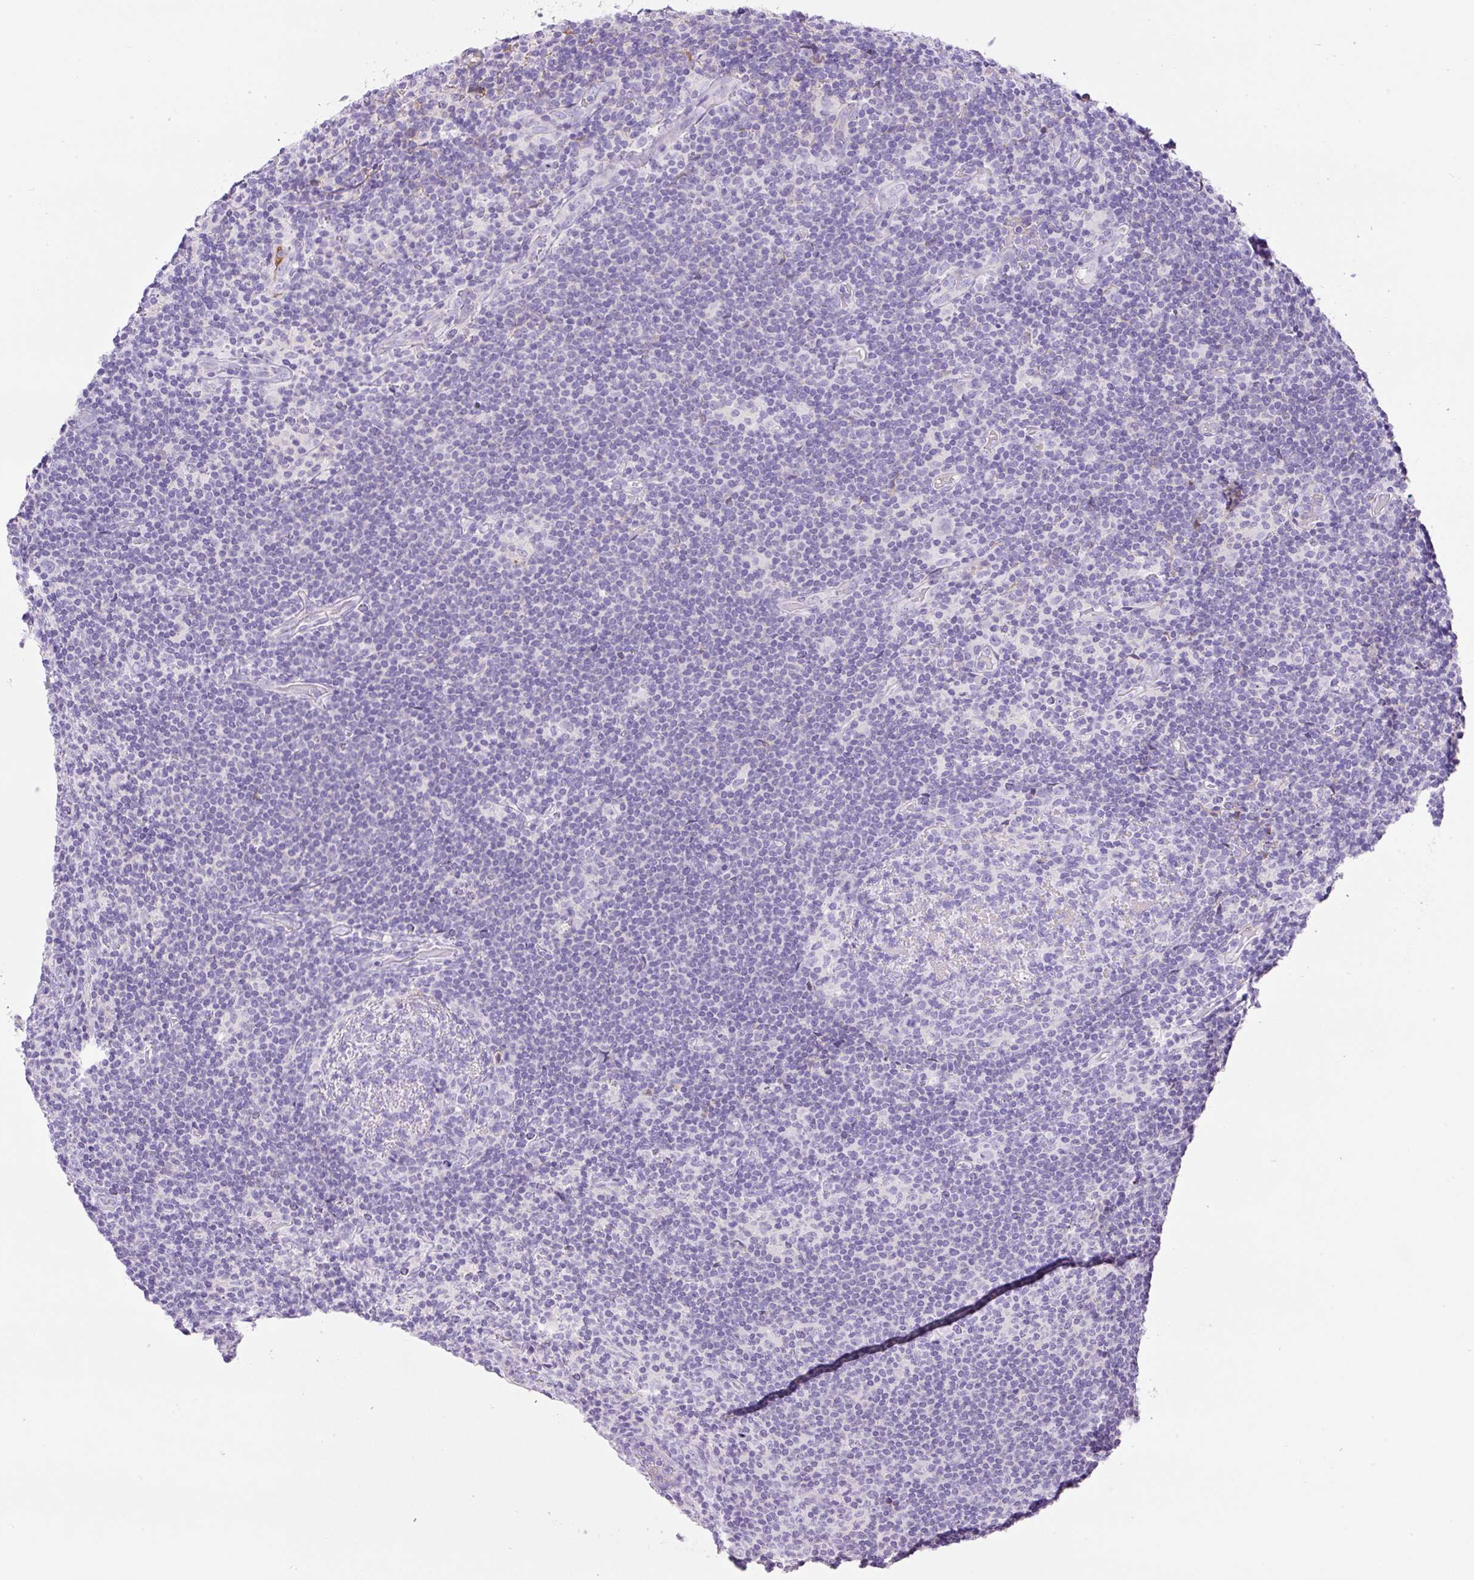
{"staining": {"intensity": "negative", "quantity": "none", "location": "none"}, "tissue": "lymphoma", "cell_type": "Tumor cells", "image_type": "cancer", "snomed": [{"axis": "morphology", "description": "Hodgkin's disease, NOS"}, {"axis": "topography", "description": "Lymph node"}], "caption": "Immunohistochemical staining of Hodgkin's disease exhibits no significant expression in tumor cells.", "gene": "TDRD15", "patient": {"sex": "female", "age": 57}}